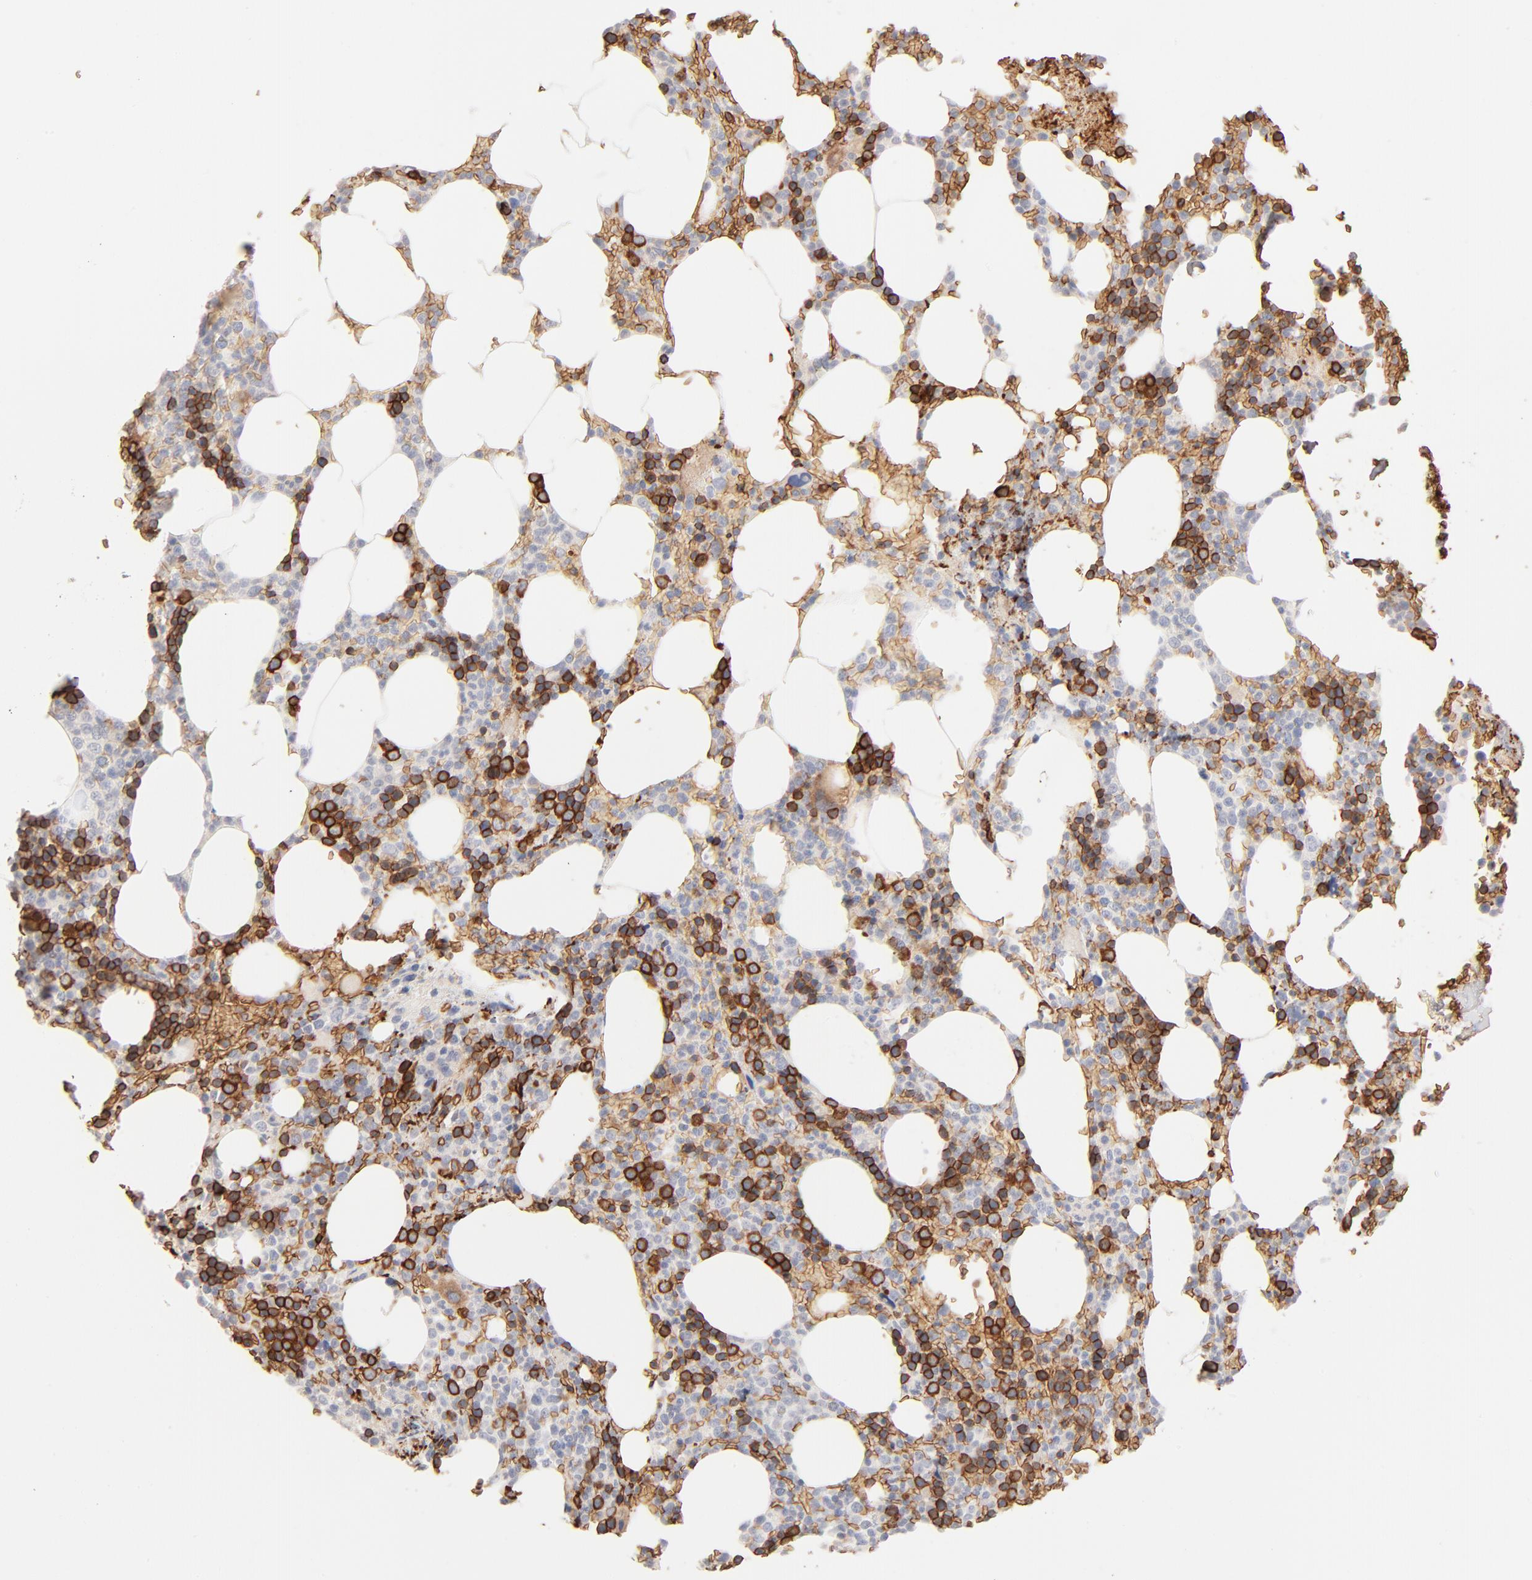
{"staining": {"intensity": "strong", "quantity": "25%-75%", "location": "cytoplasmic/membranous"}, "tissue": "bone marrow", "cell_type": "Hematopoietic cells", "image_type": "normal", "snomed": [{"axis": "morphology", "description": "Normal tissue, NOS"}, {"axis": "topography", "description": "Bone marrow"}], "caption": "This photomicrograph displays immunohistochemistry (IHC) staining of unremarkable human bone marrow, with high strong cytoplasmic/membranous staining in approximately 25%-75% of hematopoietic cells.", "gene": "SPTB", "patient": {"sex": "female", "age": 66}}